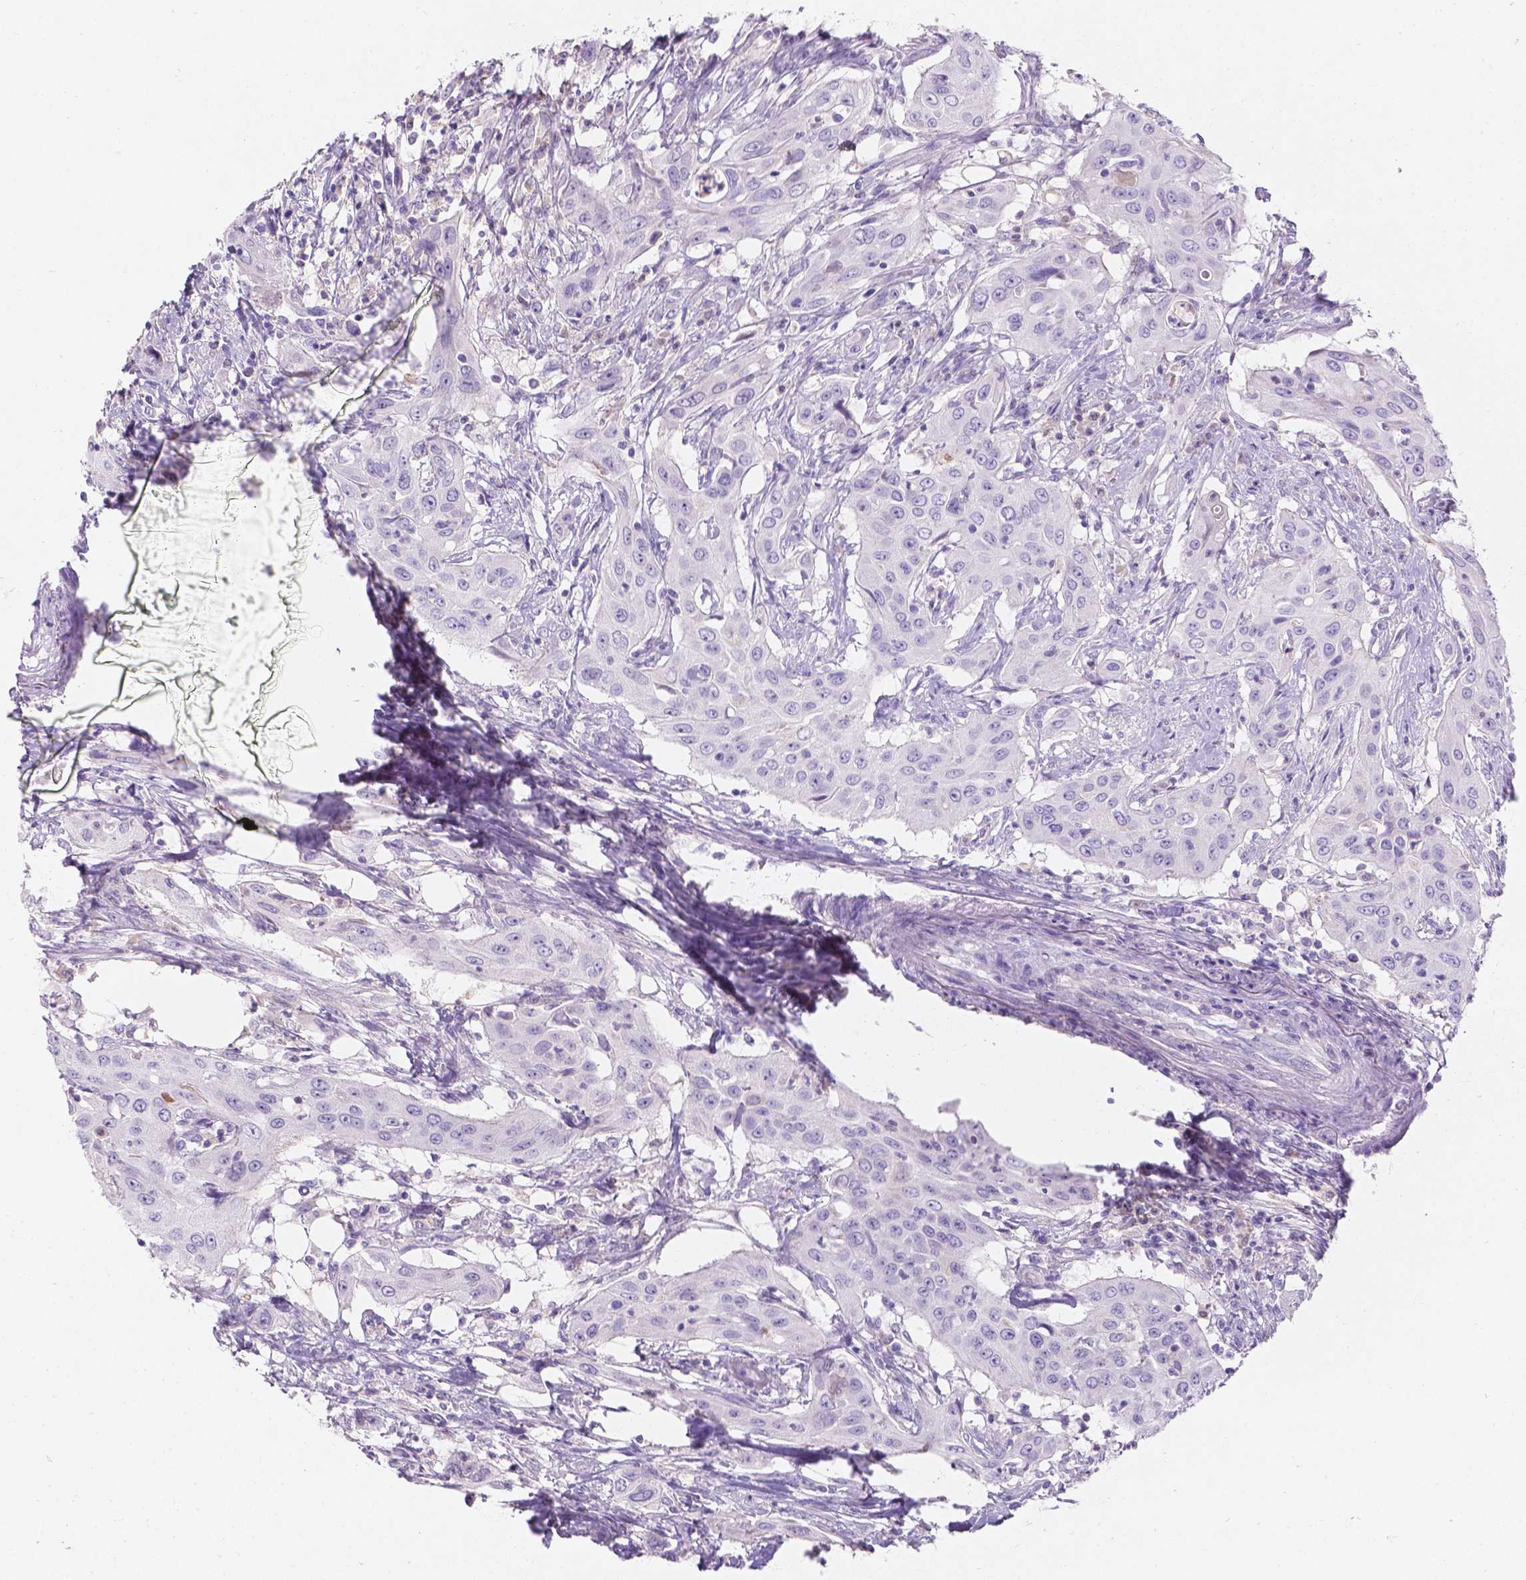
{"staining": {"intensity": "negative", "quantity": "none", "location": "none"}, "tissue": "urothelial cancer", "cell_type": "Tumor cells", "image_type": "cancer", "snomed": [{"axis": "morphology", "description": "Urothelial carcinoma, High grade"}, {"axis": "topography", "description": "Urinary bladder"}], "caption": "A micrograph of human urothelial cancer is negative for staining in tumor cells. (DAB (3,3'-diaminobenzidine) immunohistochemistry (IHC) visualized using brightfield microscopy, high magnification).", "gene": "GAL3ST2", "patient": {"sex": "male", "age": 82}}